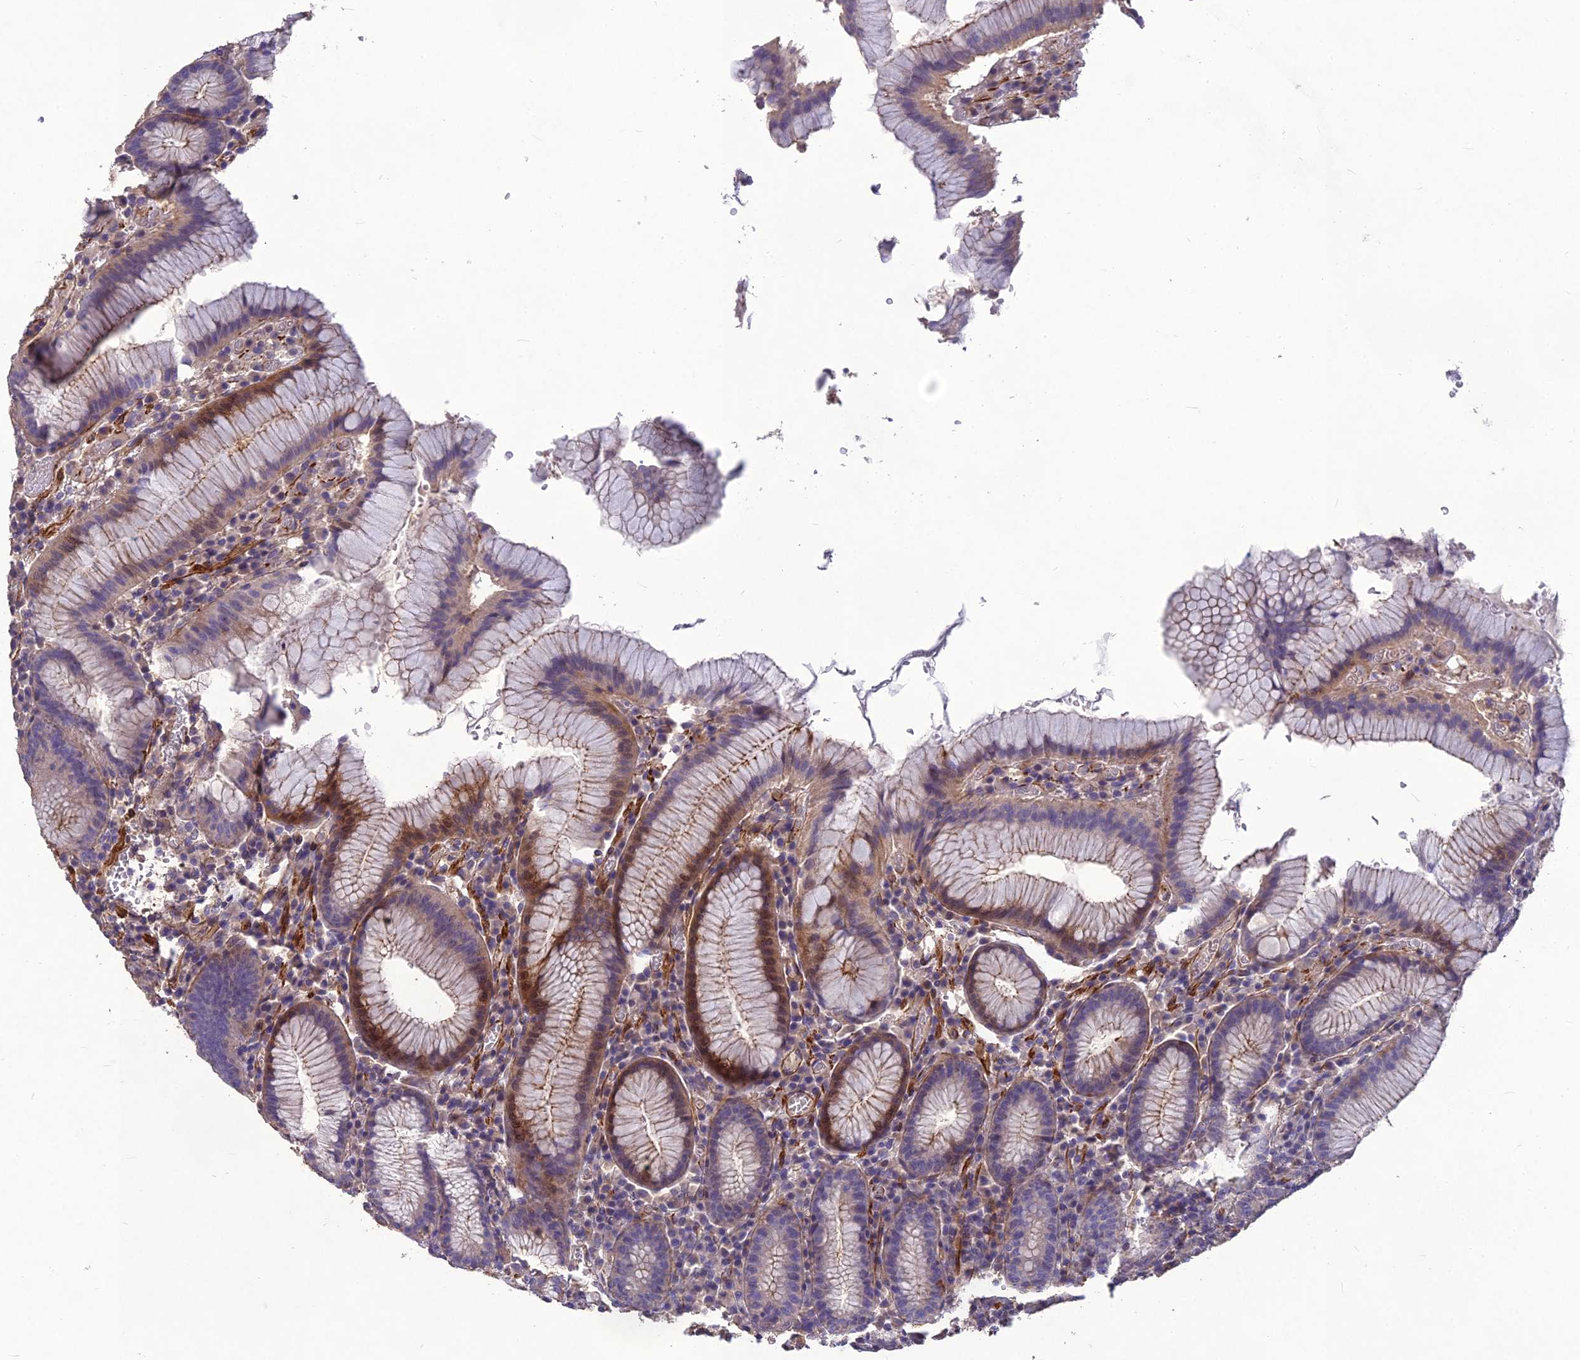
{"staining": {"intensity": "moderate", "quantity": "<25%", "location": "cytoplasmic/membranous,nuclear"}, "tissue": "stomach", "cell_type": "Glandular cells", "image_type": "normal", "snomed": [{"axis": "morphology", "description": "Normal tissue, NOS"}, {"axis": "topography", "description": "Stomach"}], "caption": "Protein positivity by IHC shows moderate cytoplasmic/membranous,nuclear staining in approximately <25% of glandular cells in benign stomach.", "gene": "CLUH", "patient": {"sex": "male", "age": 55}}